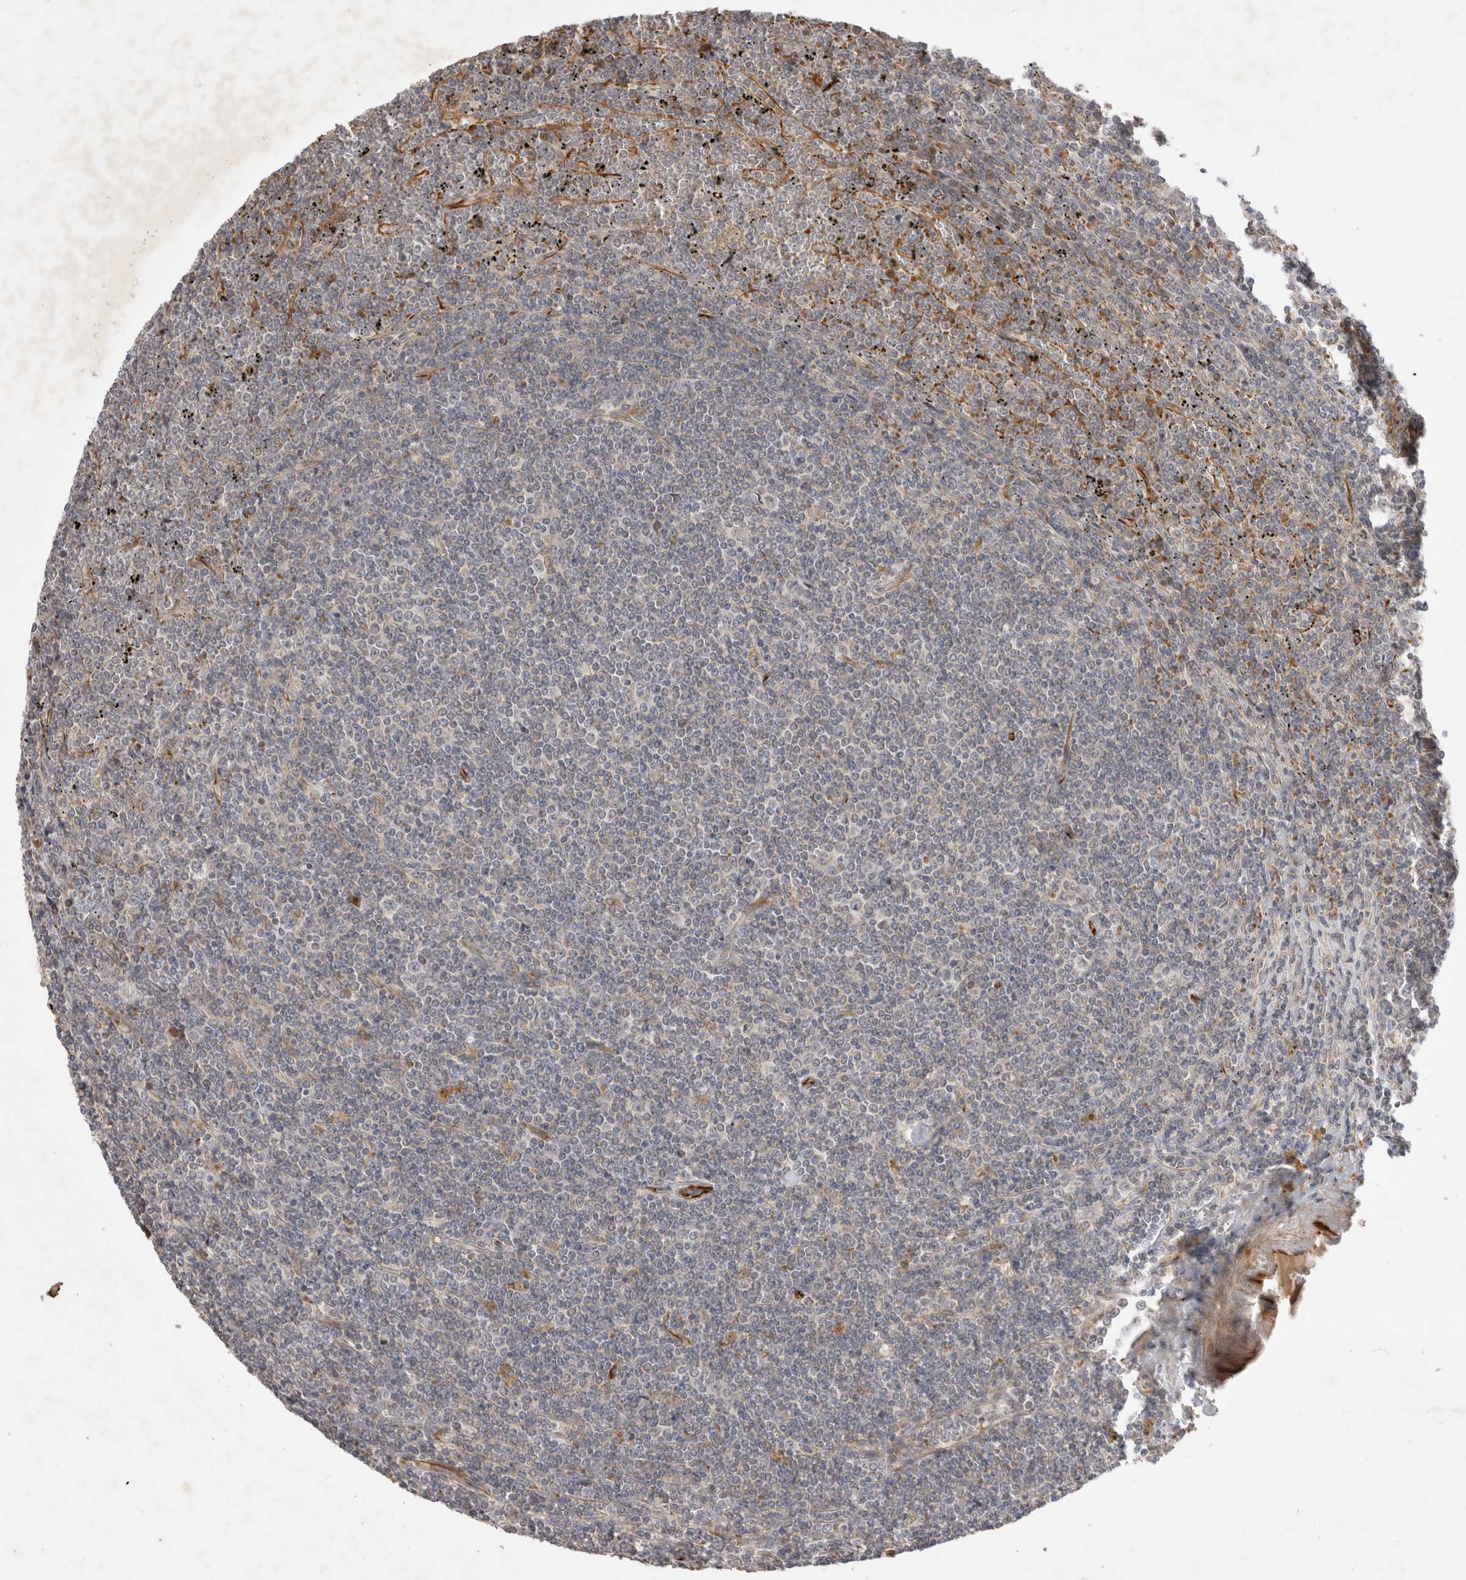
{"staining": {"intensity": "negative", "quantity": "none", "location": "none"}, "tissue": "lymphoma", "cell_type": "Tumor cells", "image_type": "cancer", "snomed": [{"axis": "morphology", "description": "Malignant lymphoma, non-Hodgkin's type, Low grade"}, {"axis": "topography", "description": "Spleen"}], "caption": "Tumor cells show no significant staining in lymphoma. The staining was performed using DAB to visualize the protein expression in brown, while the nuclei were stained in blue with hematoxylin (Magnification: 20x).", "gene": "NMU", "patient": {"sex": "female", "age": 19}}